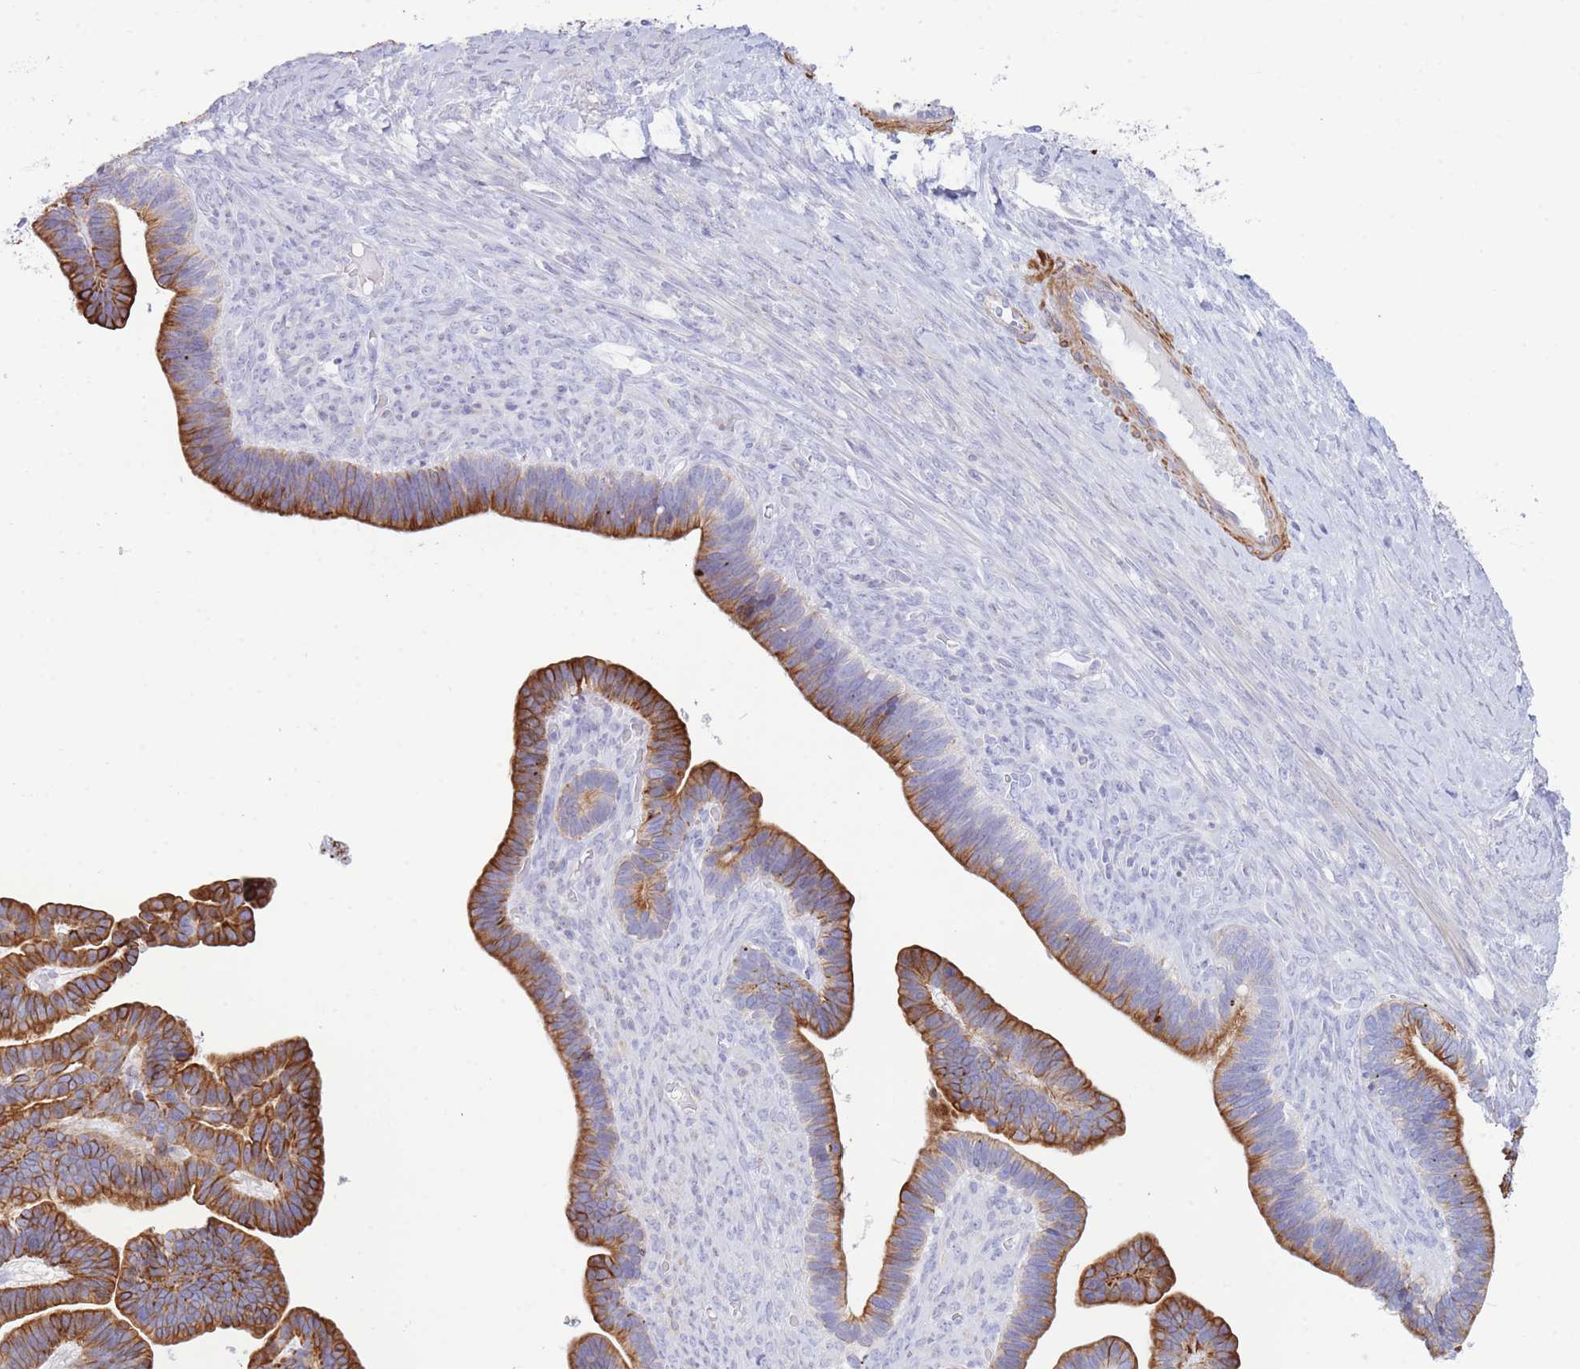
{"staining": {"intensity": "strong", "quantity": ">75%", "location": "cytoplasmic/membranous"}, "tissue": "ovarian cancer", "cell_type": "Tumor cells", "image_type": "cancer", "snomed": [{"axis": "morphology", "description": "Cystadenocarcinoma, serous, NOS"}, {"axis": "topography", "description": "Ovary"}], "caption": "About >75% of tumor cells in human ovarian serous cystadenocarcinoma exhibit strong cytoplasmic/membranous protein positivity as visualized by brown immunohistochemical staining.", "gene": "VWA8", "patient": {"sex": "female", "age": 56}}